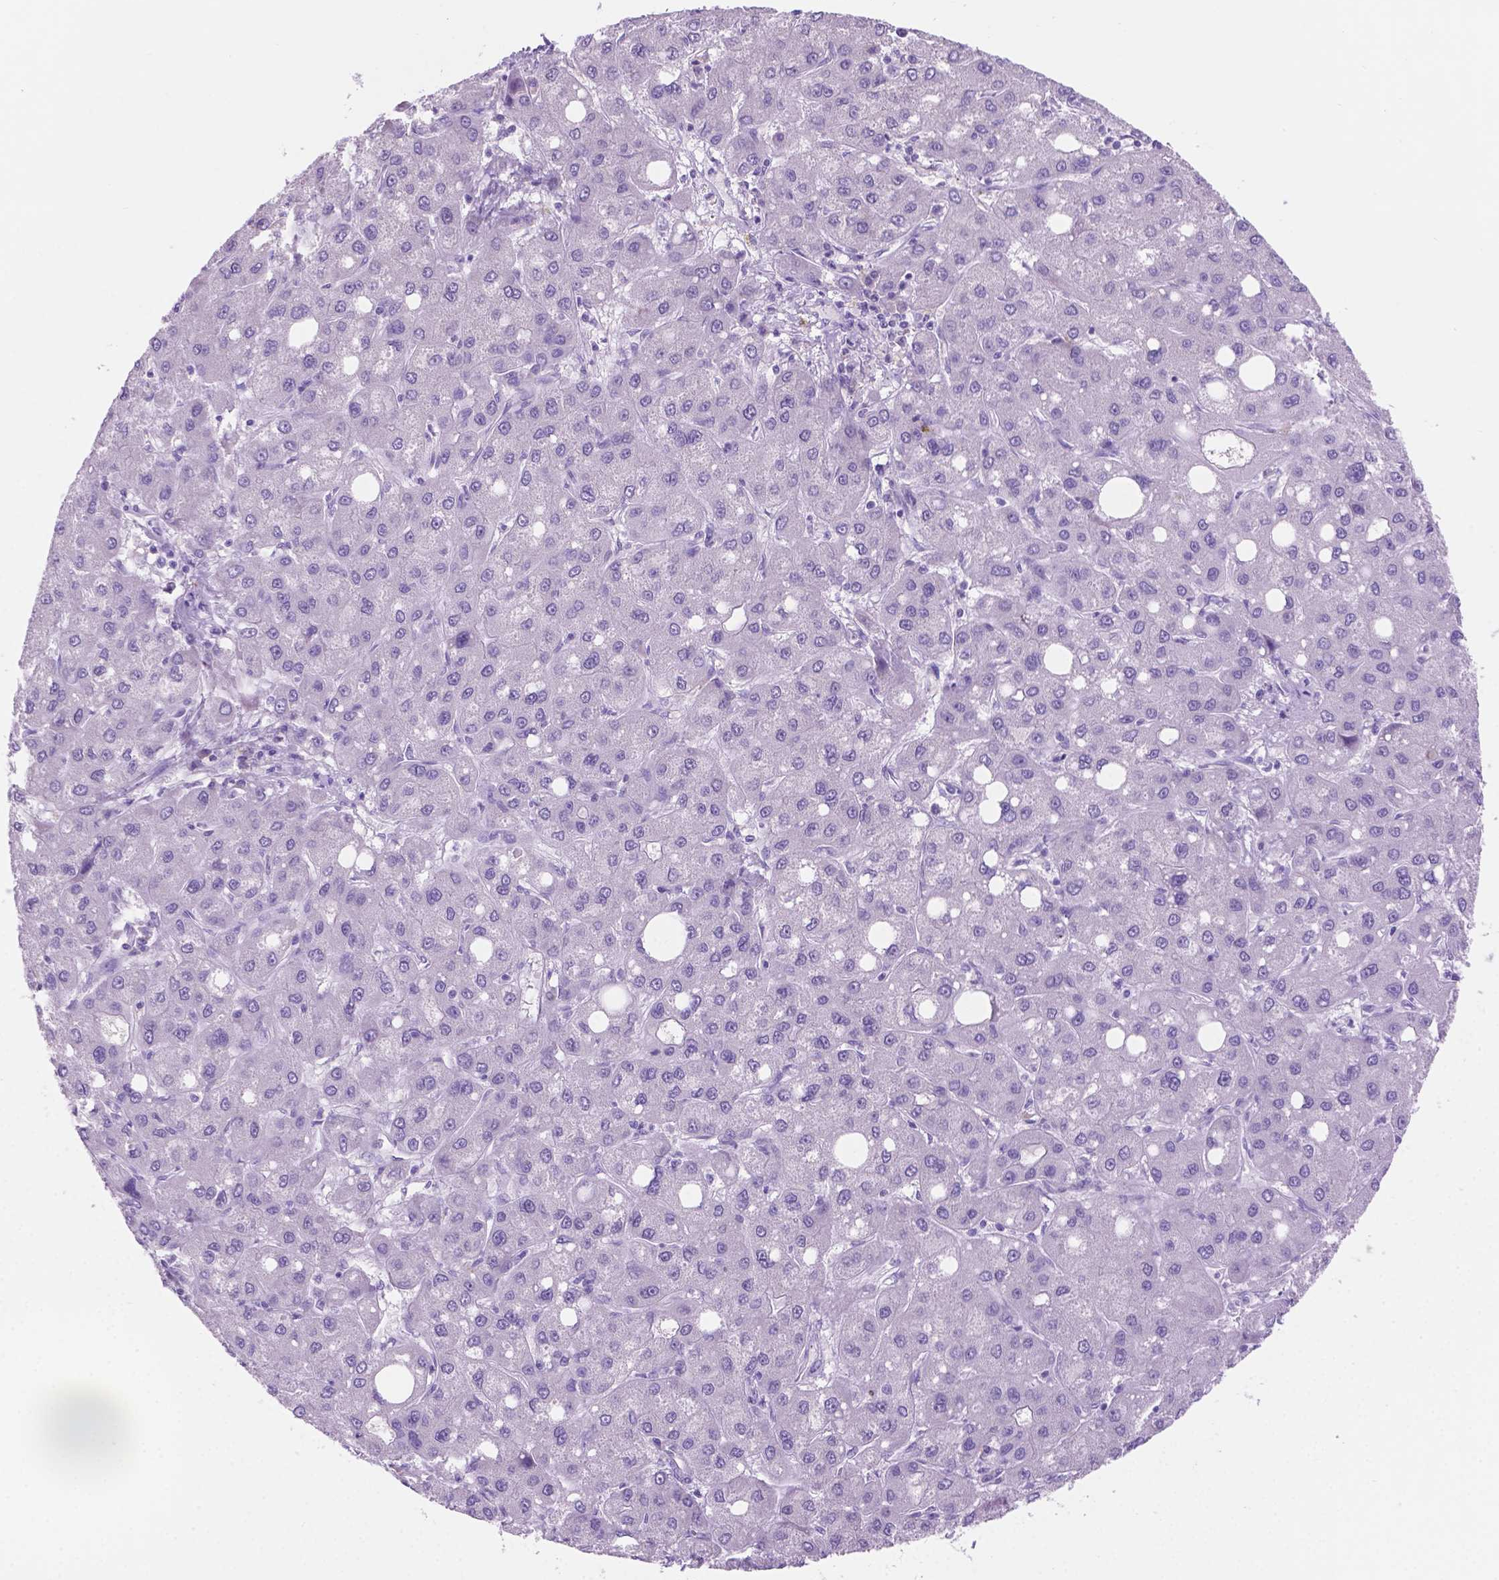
{"staining": {"intensity": "negative", "quantity": "none", "location": "none"}, "tissue": "liver cancer", "cell_type": "Tumor cells", "image_type": "cancer", "snomed": [{"axis": "morphology", "description": "Carcinoma, Hepatocellular, NOS"}, {"axis": "topography", "description": "Liver"}], "caption": "Immunohistochemistry histopathology image of neoplastic tissue: hepatocellular carcinoma (liver) stained with DAB (3,3'-diaminobenzidine) demonstrates no significant protein expression in tumor cells.", "gene": "GRIN2B", "patient": {"sex": "male", "age": 73}}